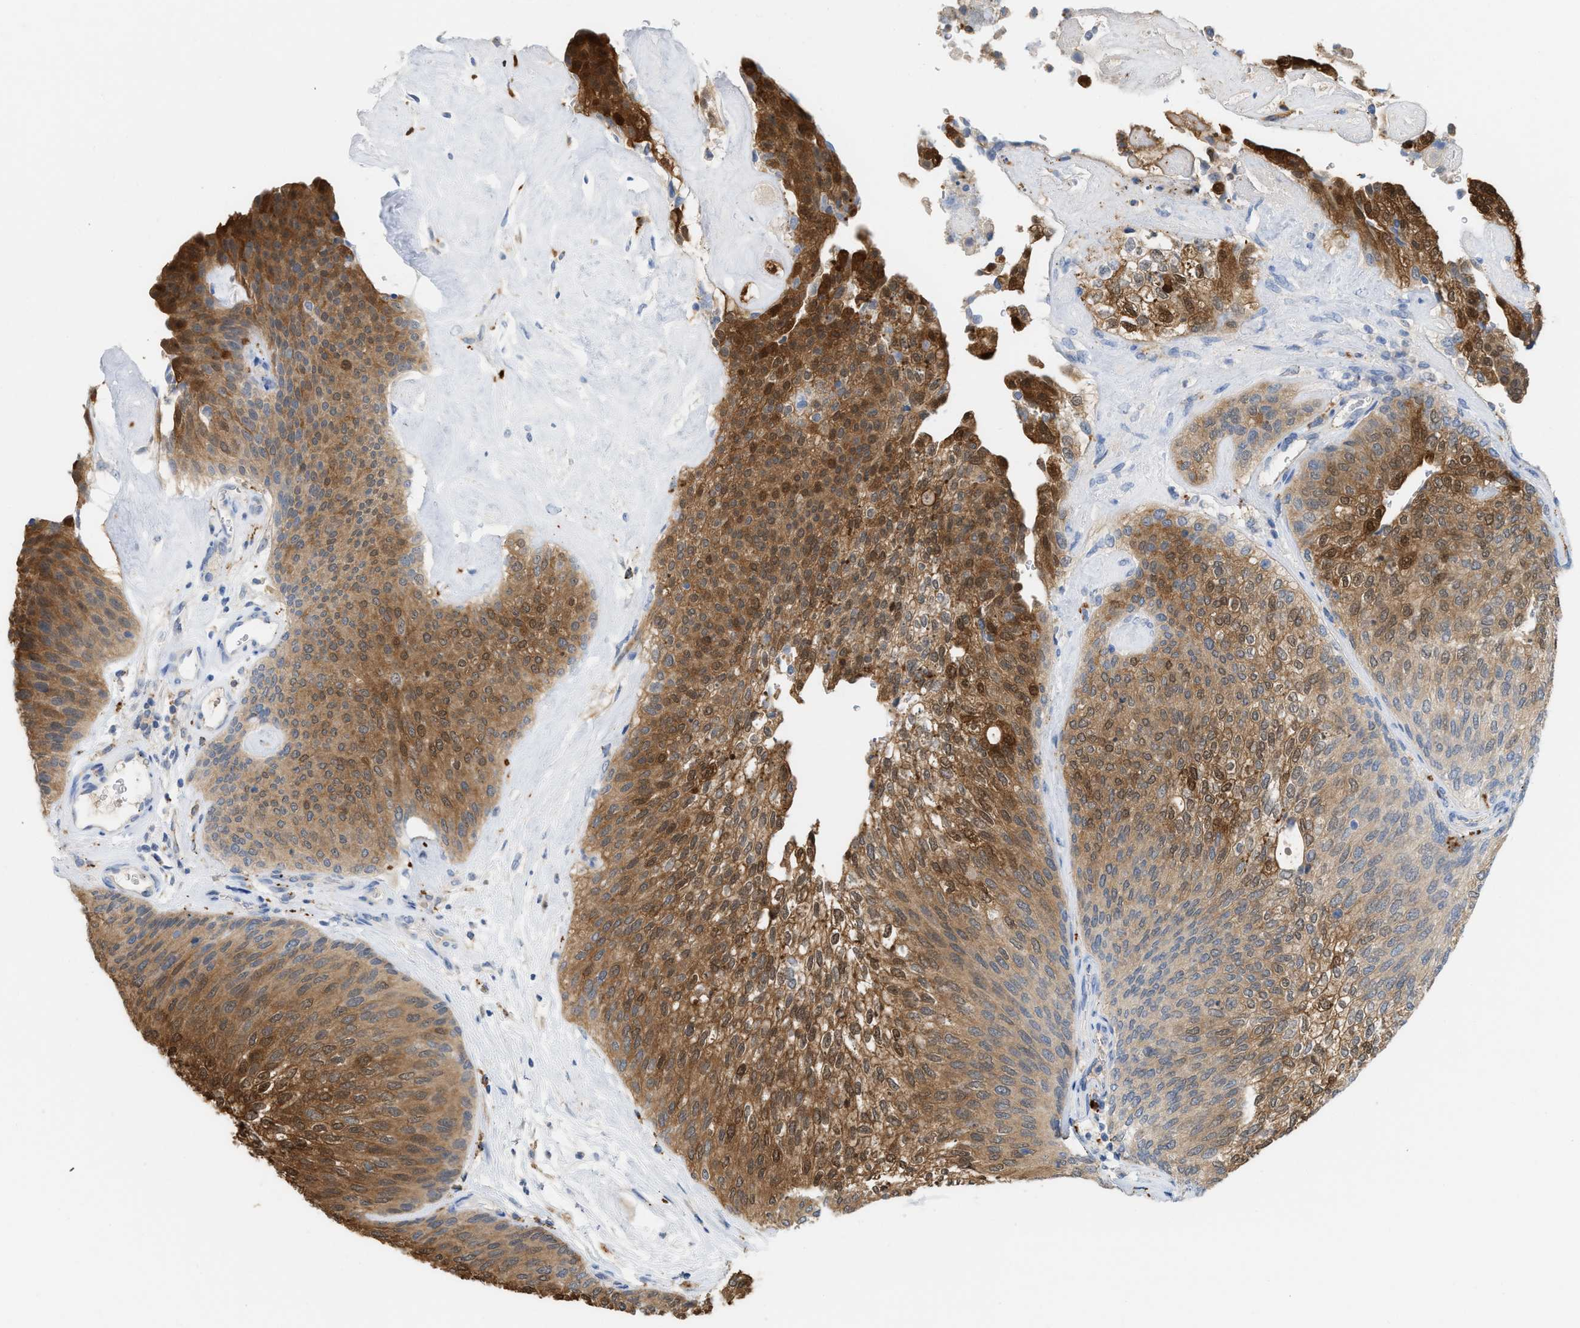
{"staining": {"intensity": "strong", "quantity": "25%-75%", "location": "cytoplasmic/membranous,nuclear"}, "tissue": "urothelial cancer", "cell_type": "Tumor cells", "image_type": "cancer", "snomed": [{"axis": "morphology", "description": "Urothelial carcinoma, Low grade"}, {"axis": "topography", "description": "Urinary bladder"}], "caption": "There is high levels of strong cytoplasmic/membranous and nuclear staining in tumor cells of urothelial cancer, as demonstrated by immunohistochemical staining (brown color).", "gene": "CSTB", "patient": {"sex": "female", "age": 79}}